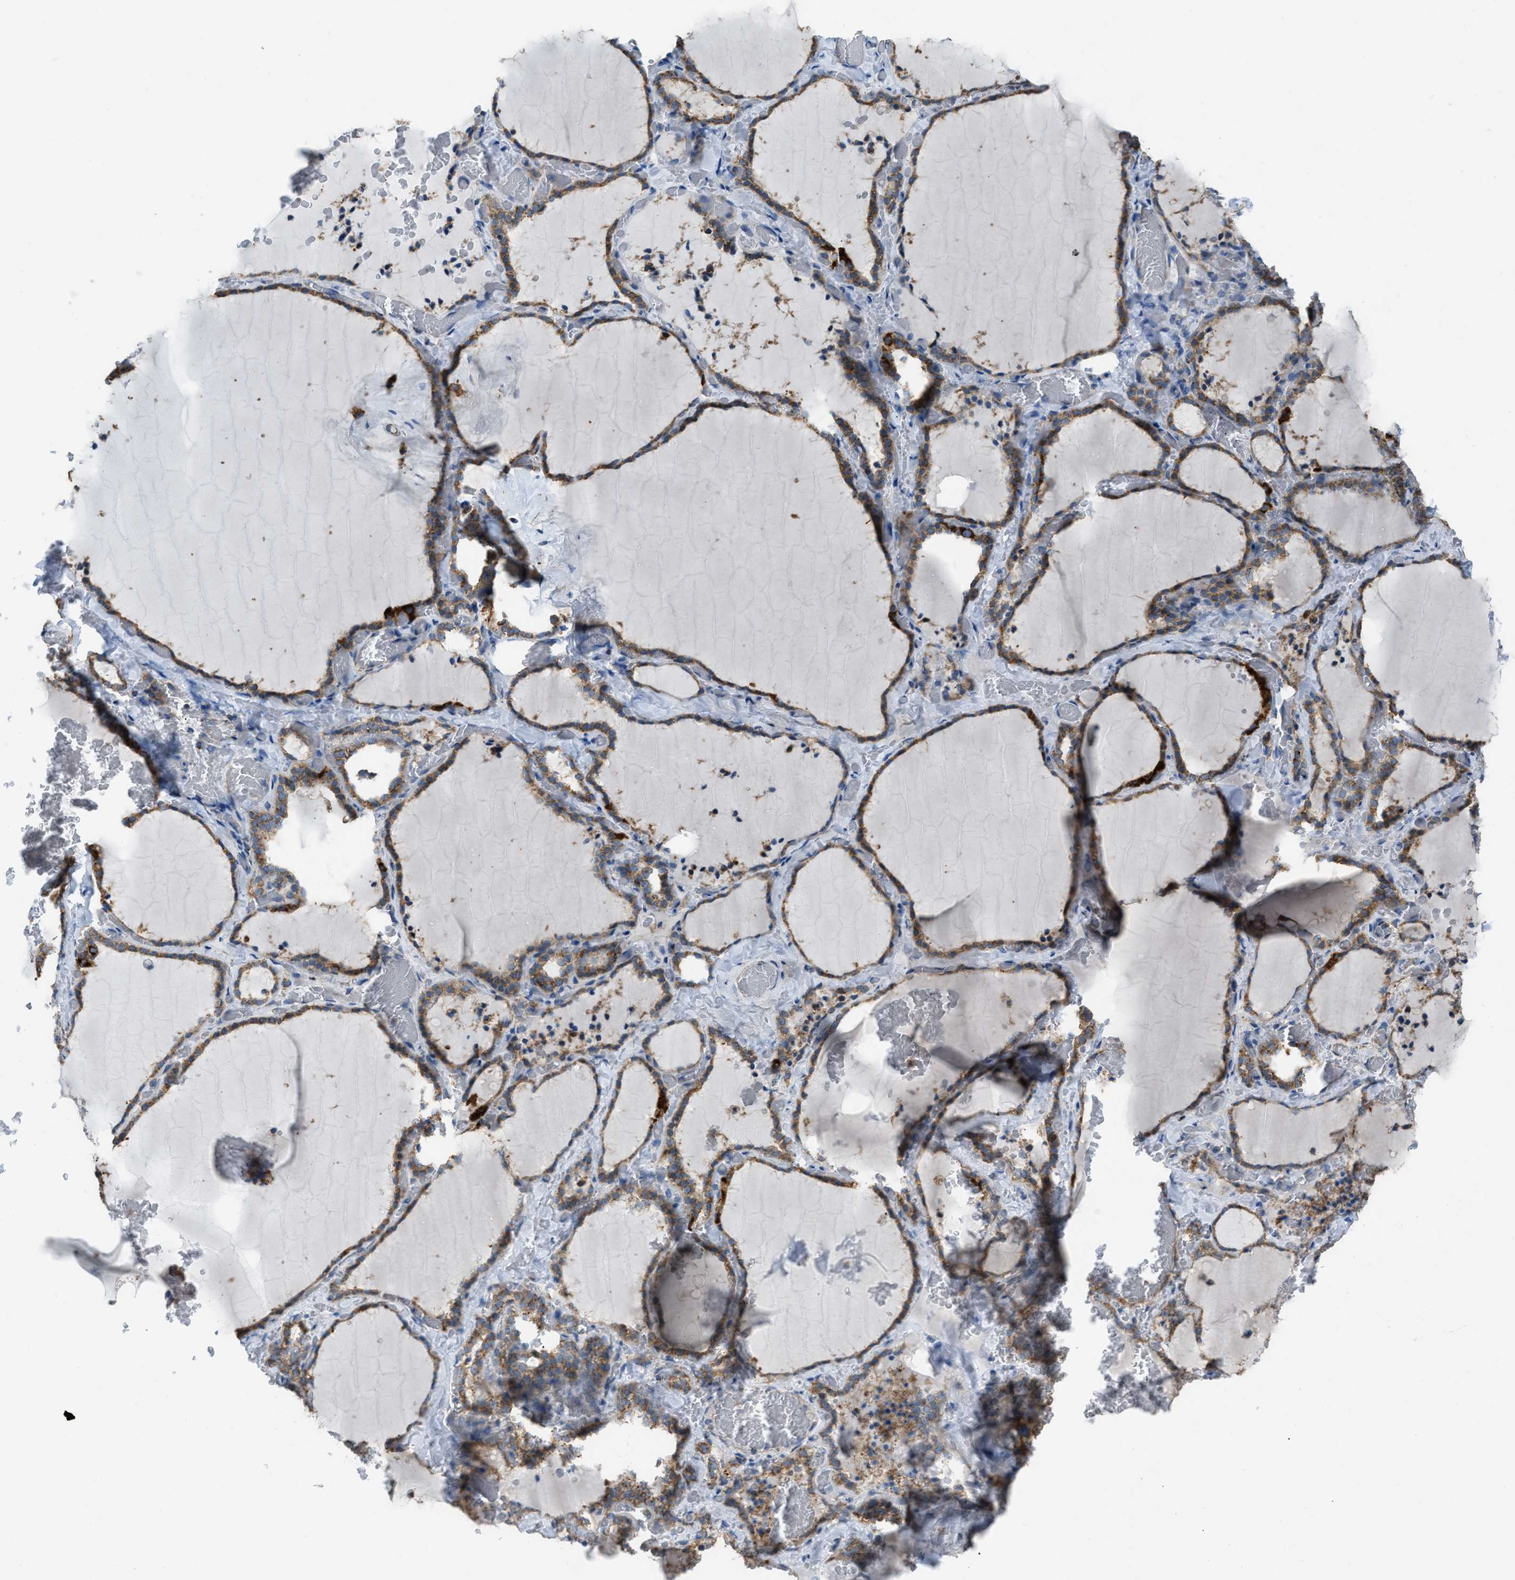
{"staining": {"intensity": "moderate", "quantity": ">75%", "location": "cytoplasmic/membranous"}, "tissue": "thyroid gland", "cell_type": "Glandular cells", "image_type": "normal", "snomed": [{"axis": "morphology", "description": "Normal tissue, NOS"}, {"axis": "topography", "description": "Thyroid gland"}], "caption": "Immunohistochemistry of normal human thyroid gland displays medium levels of moderate cytoplasmic/membranous expression in approximately >75% of glandular cells. (DAB (3,3'-diaminobenzidine) = brown stain, brightfield microscopy at high magnification).", "gene": "ETFB", "patient": {"sex": "female", "age": 22}}